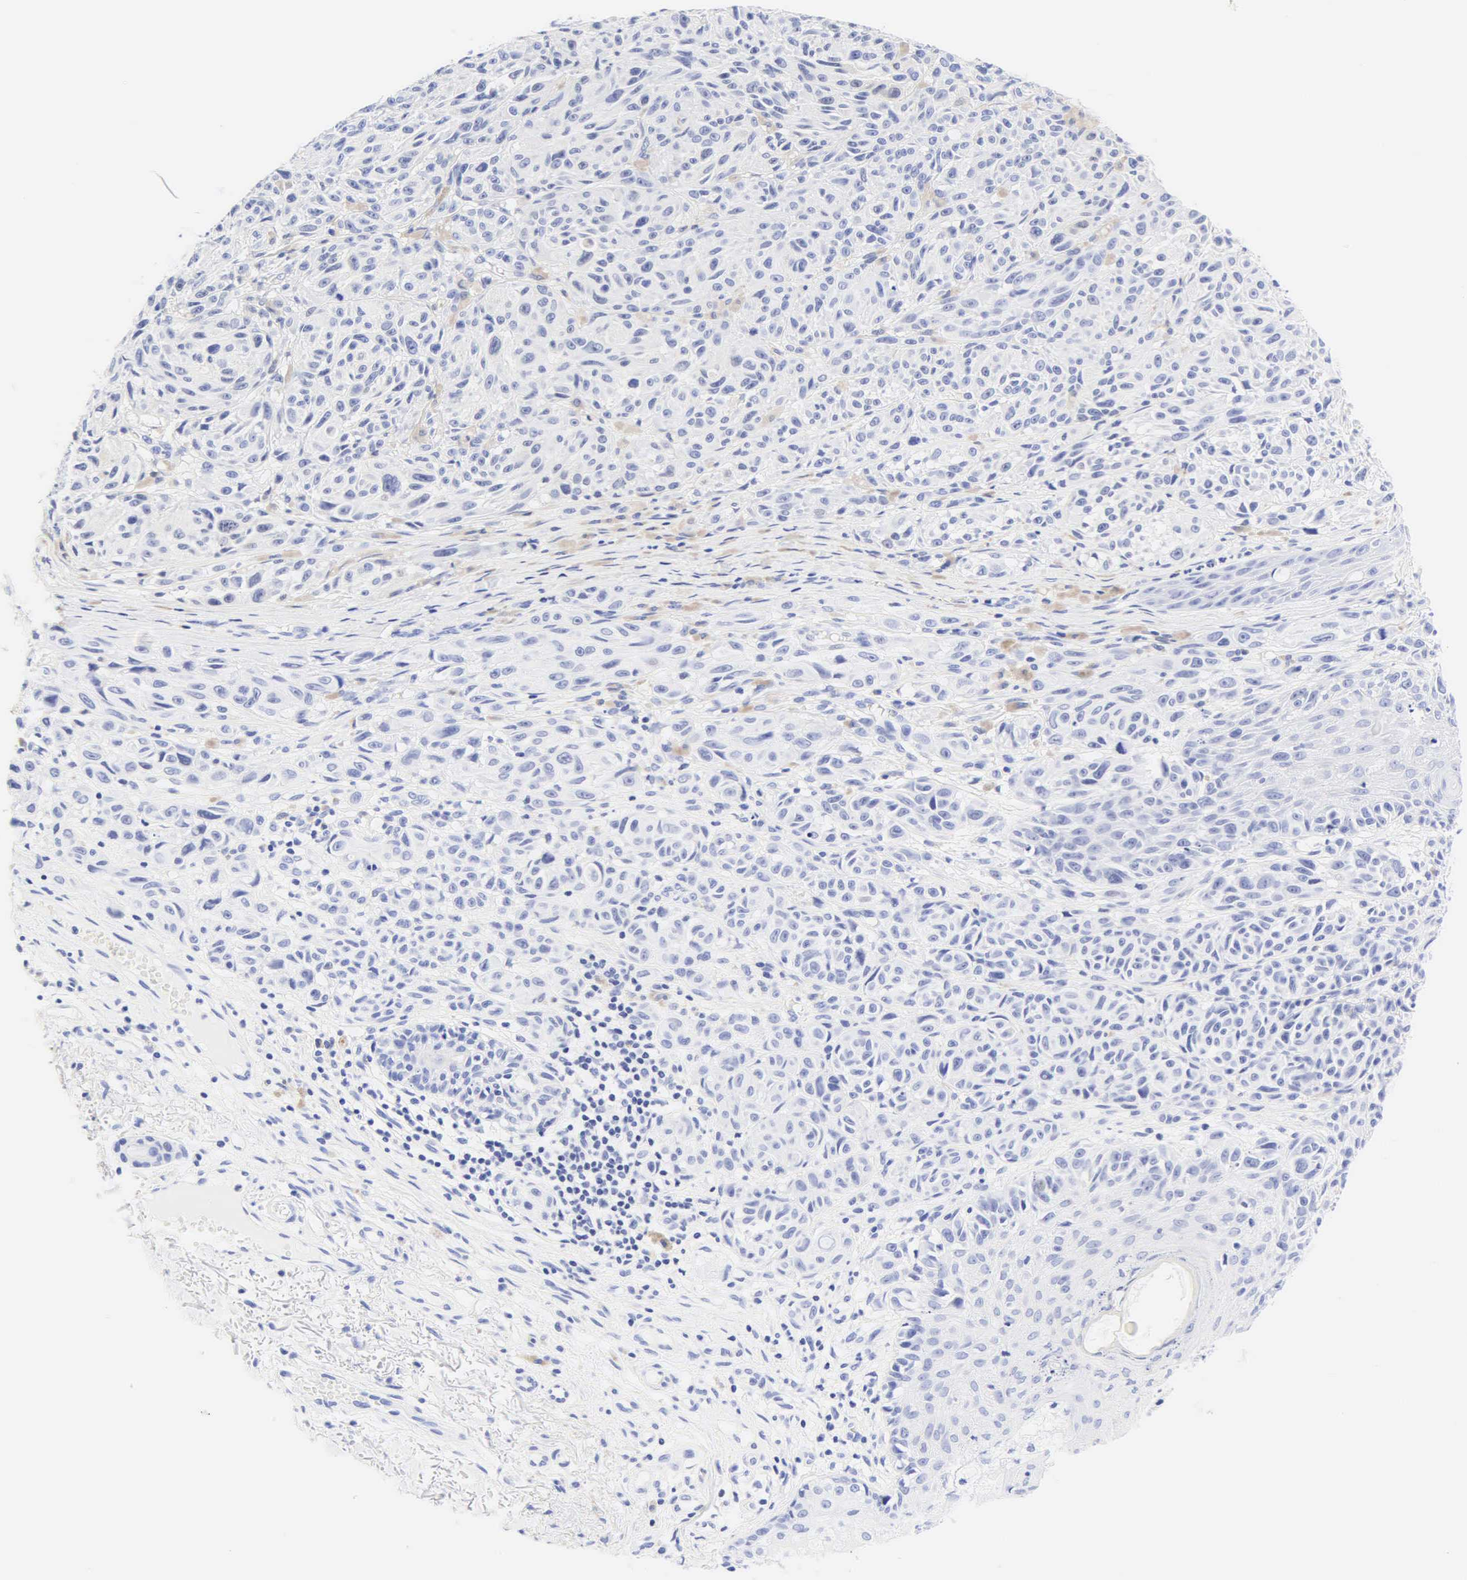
{"staining": {"intensity": "negative", "quantity": "none", "location": "none"}, "tissue": "melanoma", "cell_type": "Tumor cells", "image_type": "cancer", "snomed": [{"axis": "morphology", "description": "Malignant melanoma, NOS"}, {"axis": "topography", "description": "Skin"}], "caption": "The image shows no staining of tumor cells in malignant melanoma. Brightfield microscopy of immunohistochemistry stained with DAB (brown) and hematoxylin (blue), captured at high magnification.", "gene": "KRT20", "patient": {"sex": "male", "age": 70}}